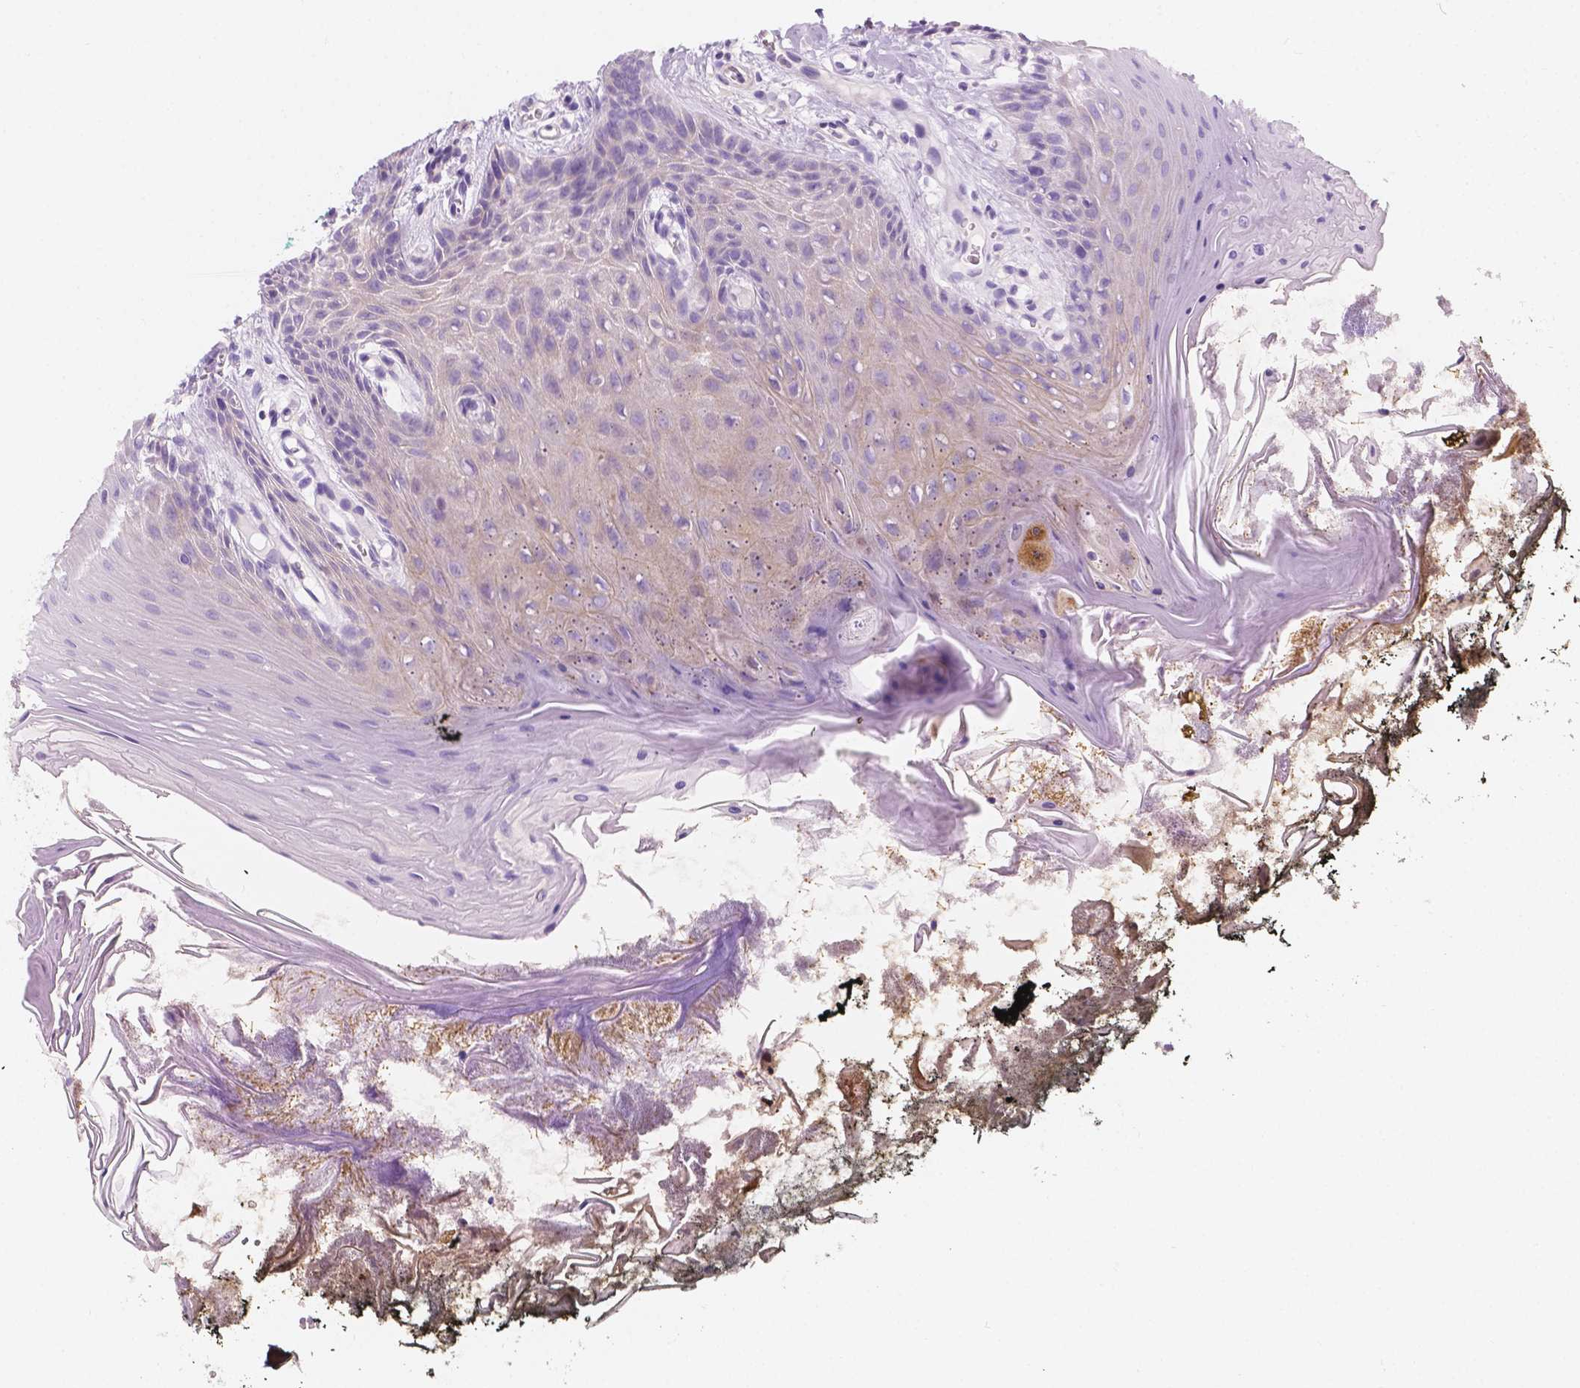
{"staining": {"intensity": "negative", "quantity": "none", "location": "none"}, "tissue": "oral mucosa", "cell_type": "Squamous epithelial cells", "image_type": "normal", "snomed": [{"axis": "morphology", "description": "Normal tissue, NOS"}, {"axis": "topography", "description": "Oral tissue"}], "caption": "This is a micrograph of immunohistochemistry staining of unremarkable oral mucosa, which shows no staining in squamous epithelial cells. Brightfield microscopy of immunohistochemistry stained with DAB (brown) and hematoxylin (blue), captured at high magnification.", "gene": "SIRT2", "patient": {"sex": "male", "age": 9}}